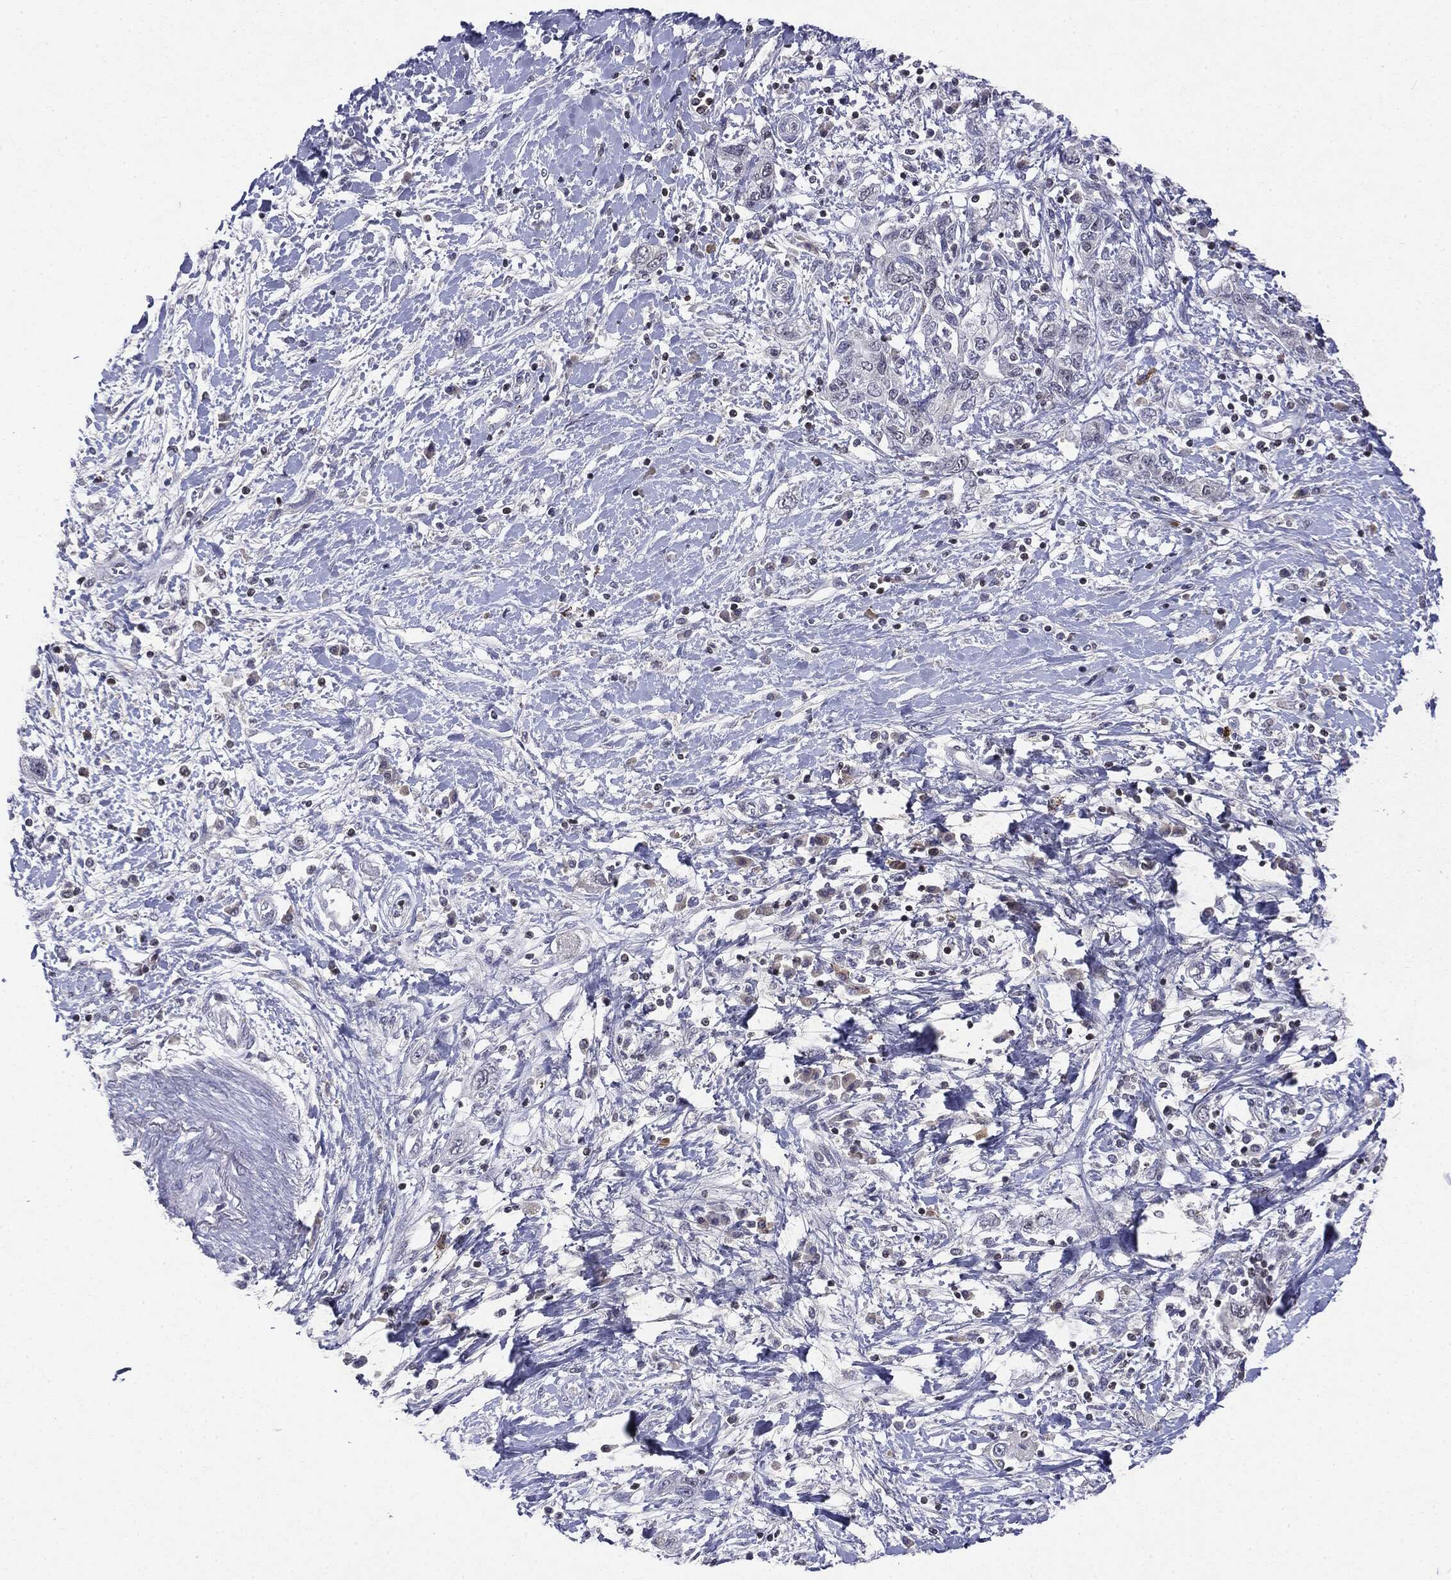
{"staining": {"intensity": "negative", "quantity": "none", "location": "none"}, "tissue": "pancreatic cancer", "cell_type": "Tumor cells", "image_type": "cancer", "snomed": [{"axis": "morphology", "description": "Adenocarcinoma, NOS"}, {"axis": "topography", "description": "Pancreas"}], "caption": "Immunohistochemical staining of pancreatic cancer (adenocarcinoma) shows no significant expression in tumor cells. (Brightfield microscopy of DAB immunohistochemistry (IHC) at high magnification).", "gene": "KIF2C", "patient": {"sex": "female", "age": 73}}